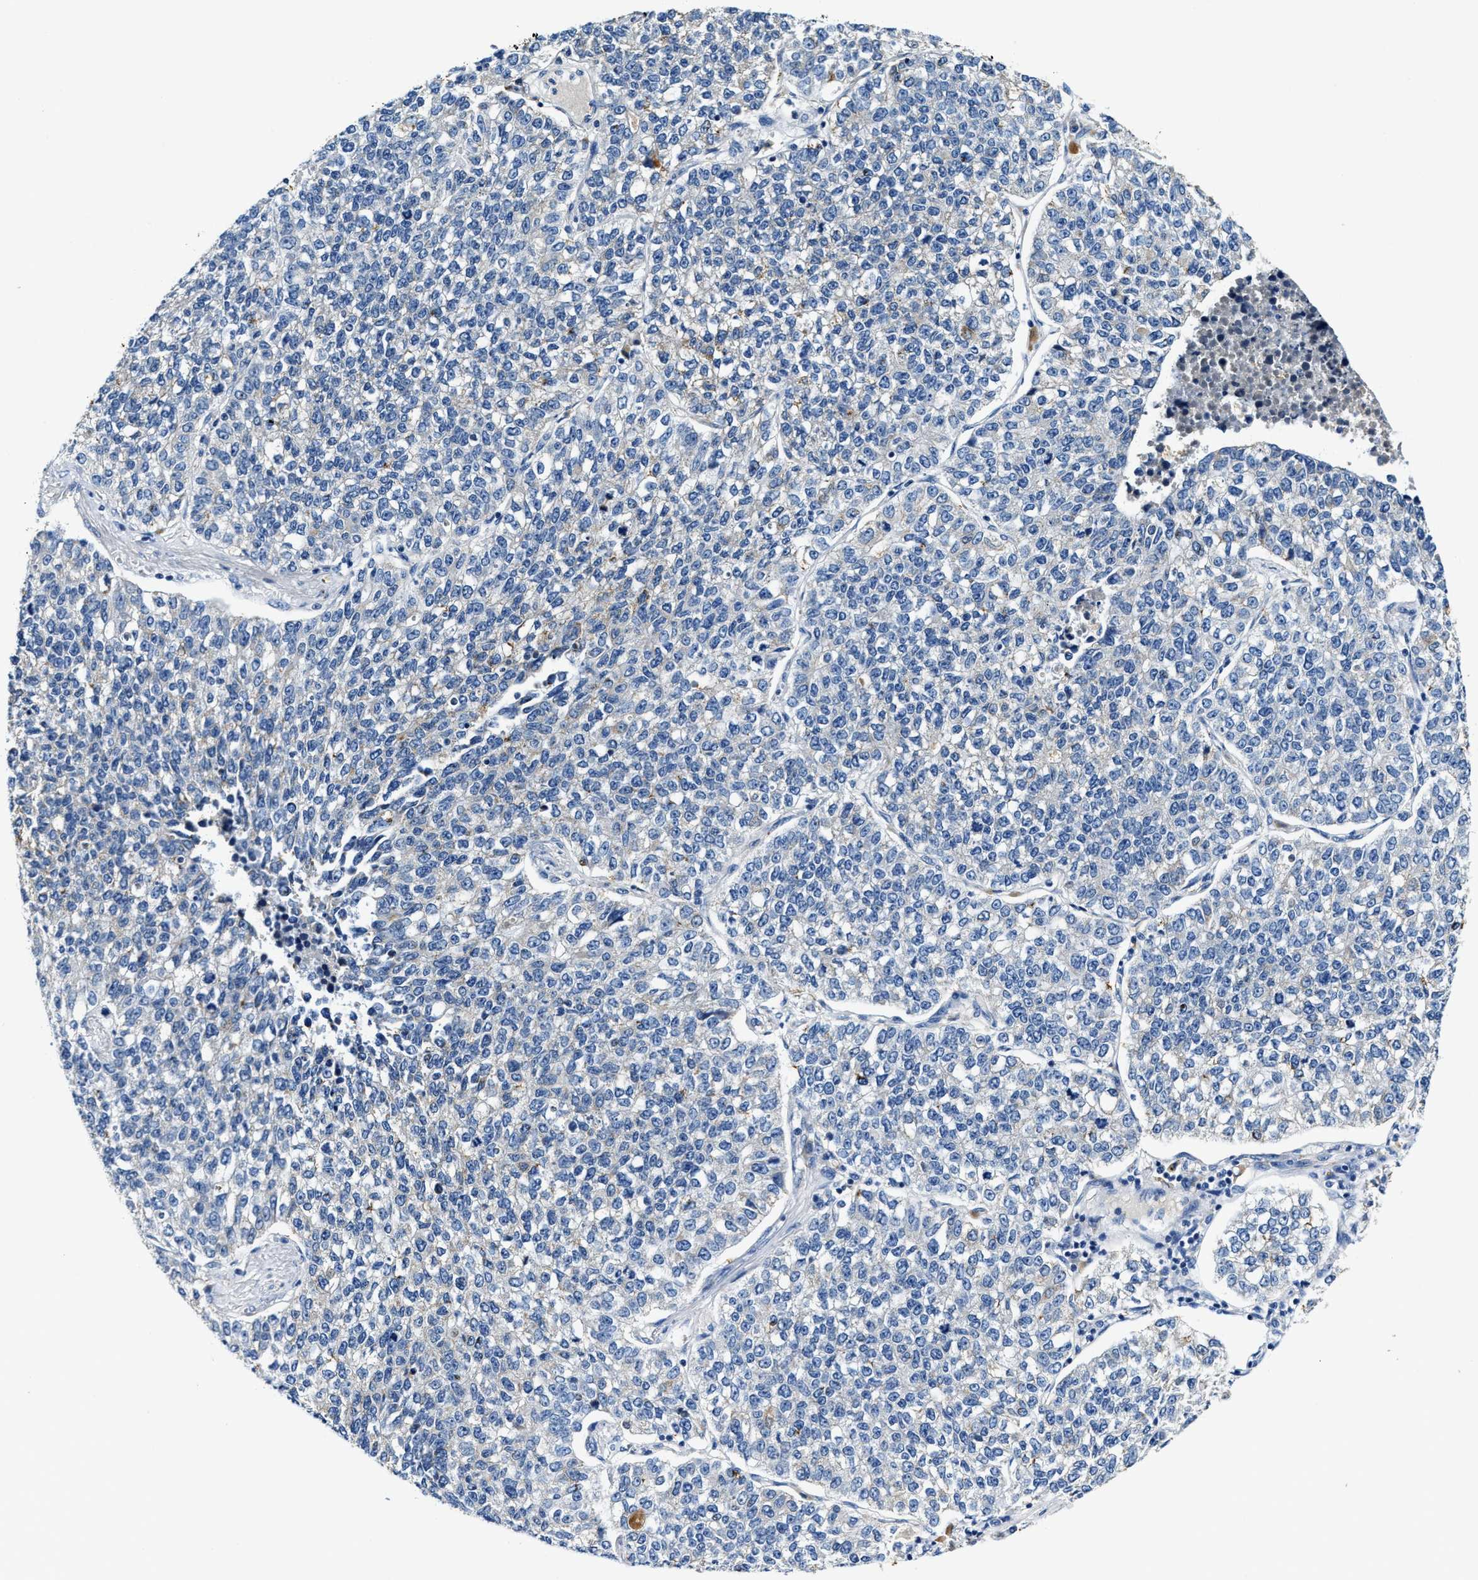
{"staining": {"intensity": "negative", "quantity": "none", "location": "none"}, "tissue": "lung cancer", "cell_type": "Tumor cells", "image_type": "cancer", "snomed": [{"axis": "morphology", "description": "Adenocarcinoma, NOS"}, {"axis": "topography", "description": "Lung"}], "caption": "The immunohistochemistry (IHC) micrograph has no significant positivity in tumor cells of lung cancer (adenocarcinoma) tissue.", "gene": "SLC25A25", "patient": {"sex": "male", "age": 49}}